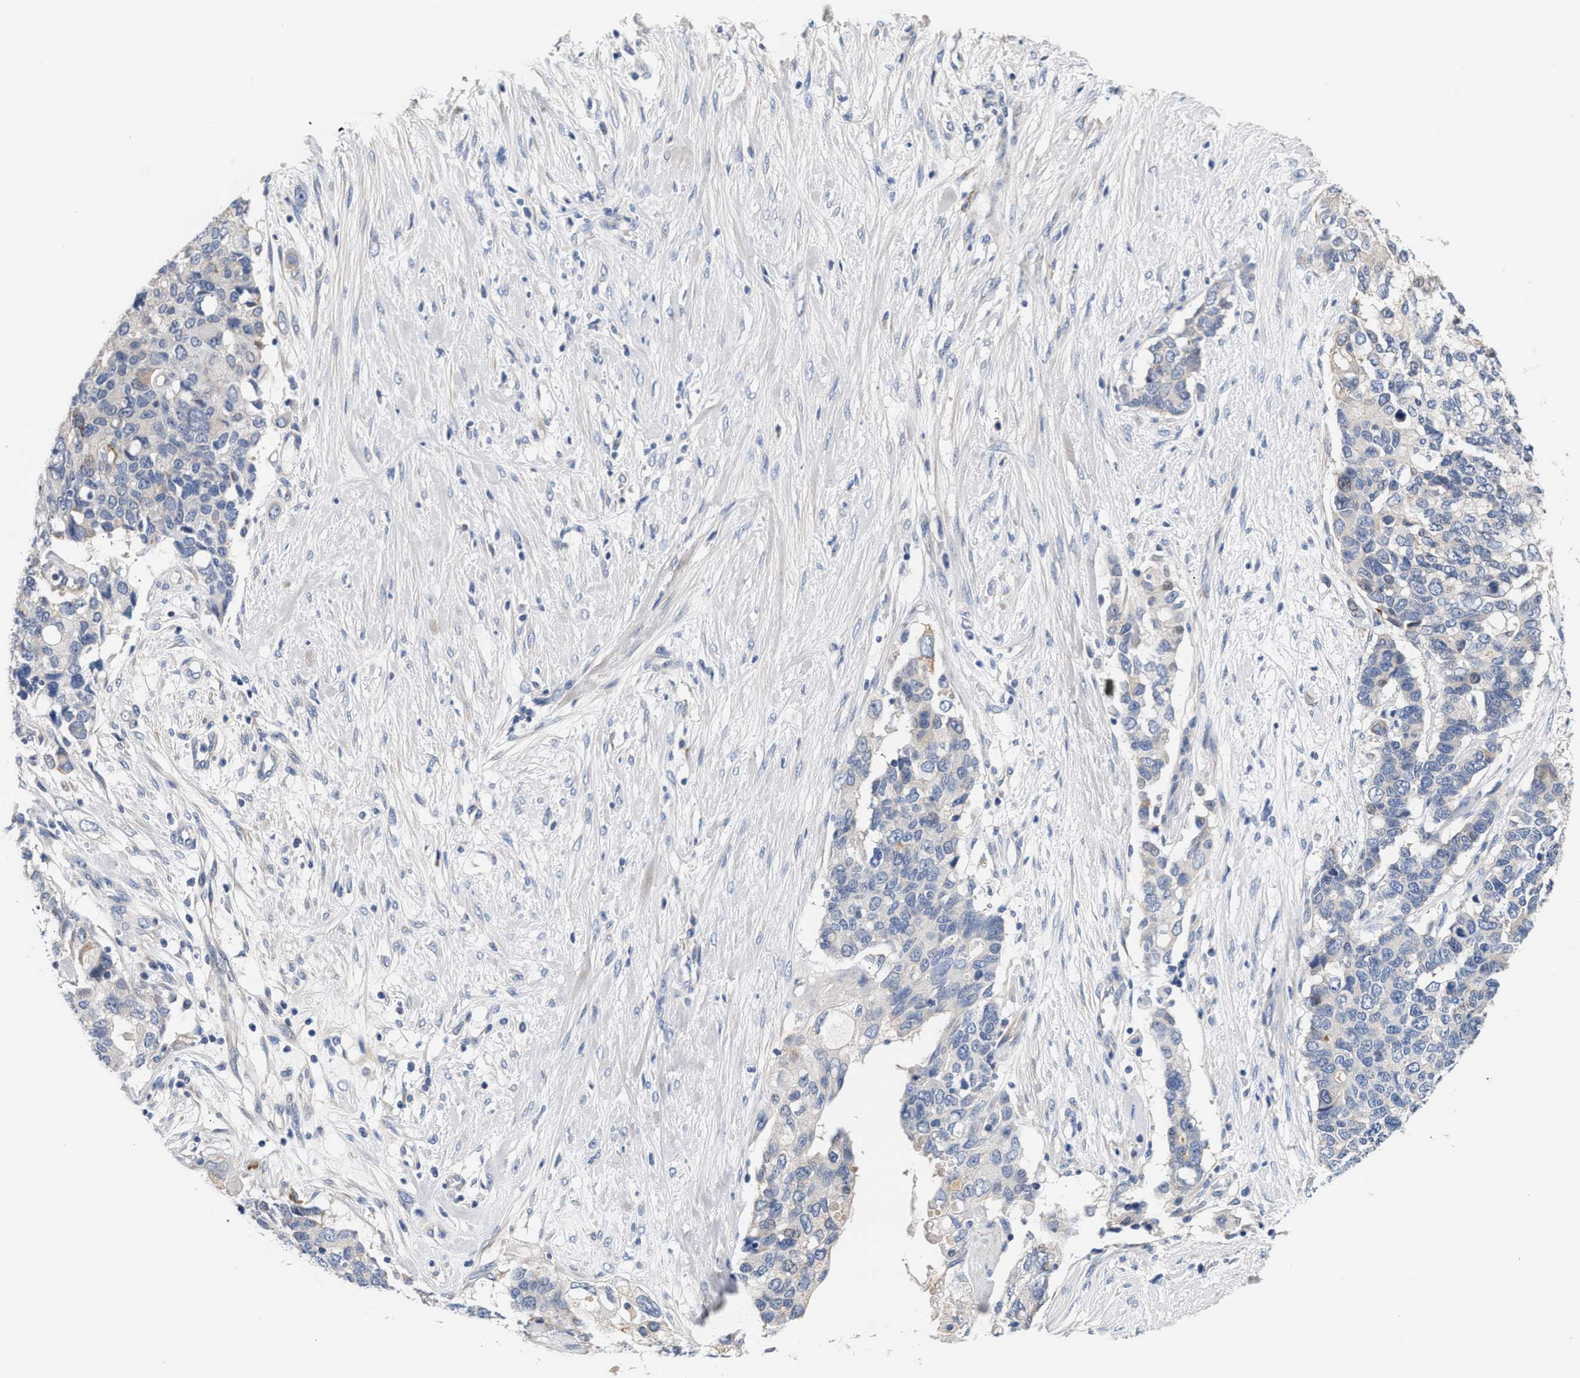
{"staining": {"intensity": "negative", "quantity": "none", "location": "none"}, "tissue": "pancreatic cancer", "cell_type": "Tumor cells", "image_type": "cancer", "snomed": [{"axis": "morphology", "description": "Adenocarcinoma, NOS"}, {"axis": "topography", "description": "Pancreas"}], "caption": "Immunohistochemical staining of human pancreatic cancer (adenocarcinoma) reveals no significant positivity in tumor cells. (DAB (3,3'-diaminobenzidine) IHC with hematoxylin counter stain).", "gene": "ACTL7B", "patient": {"sex": "female", "age": 56}}